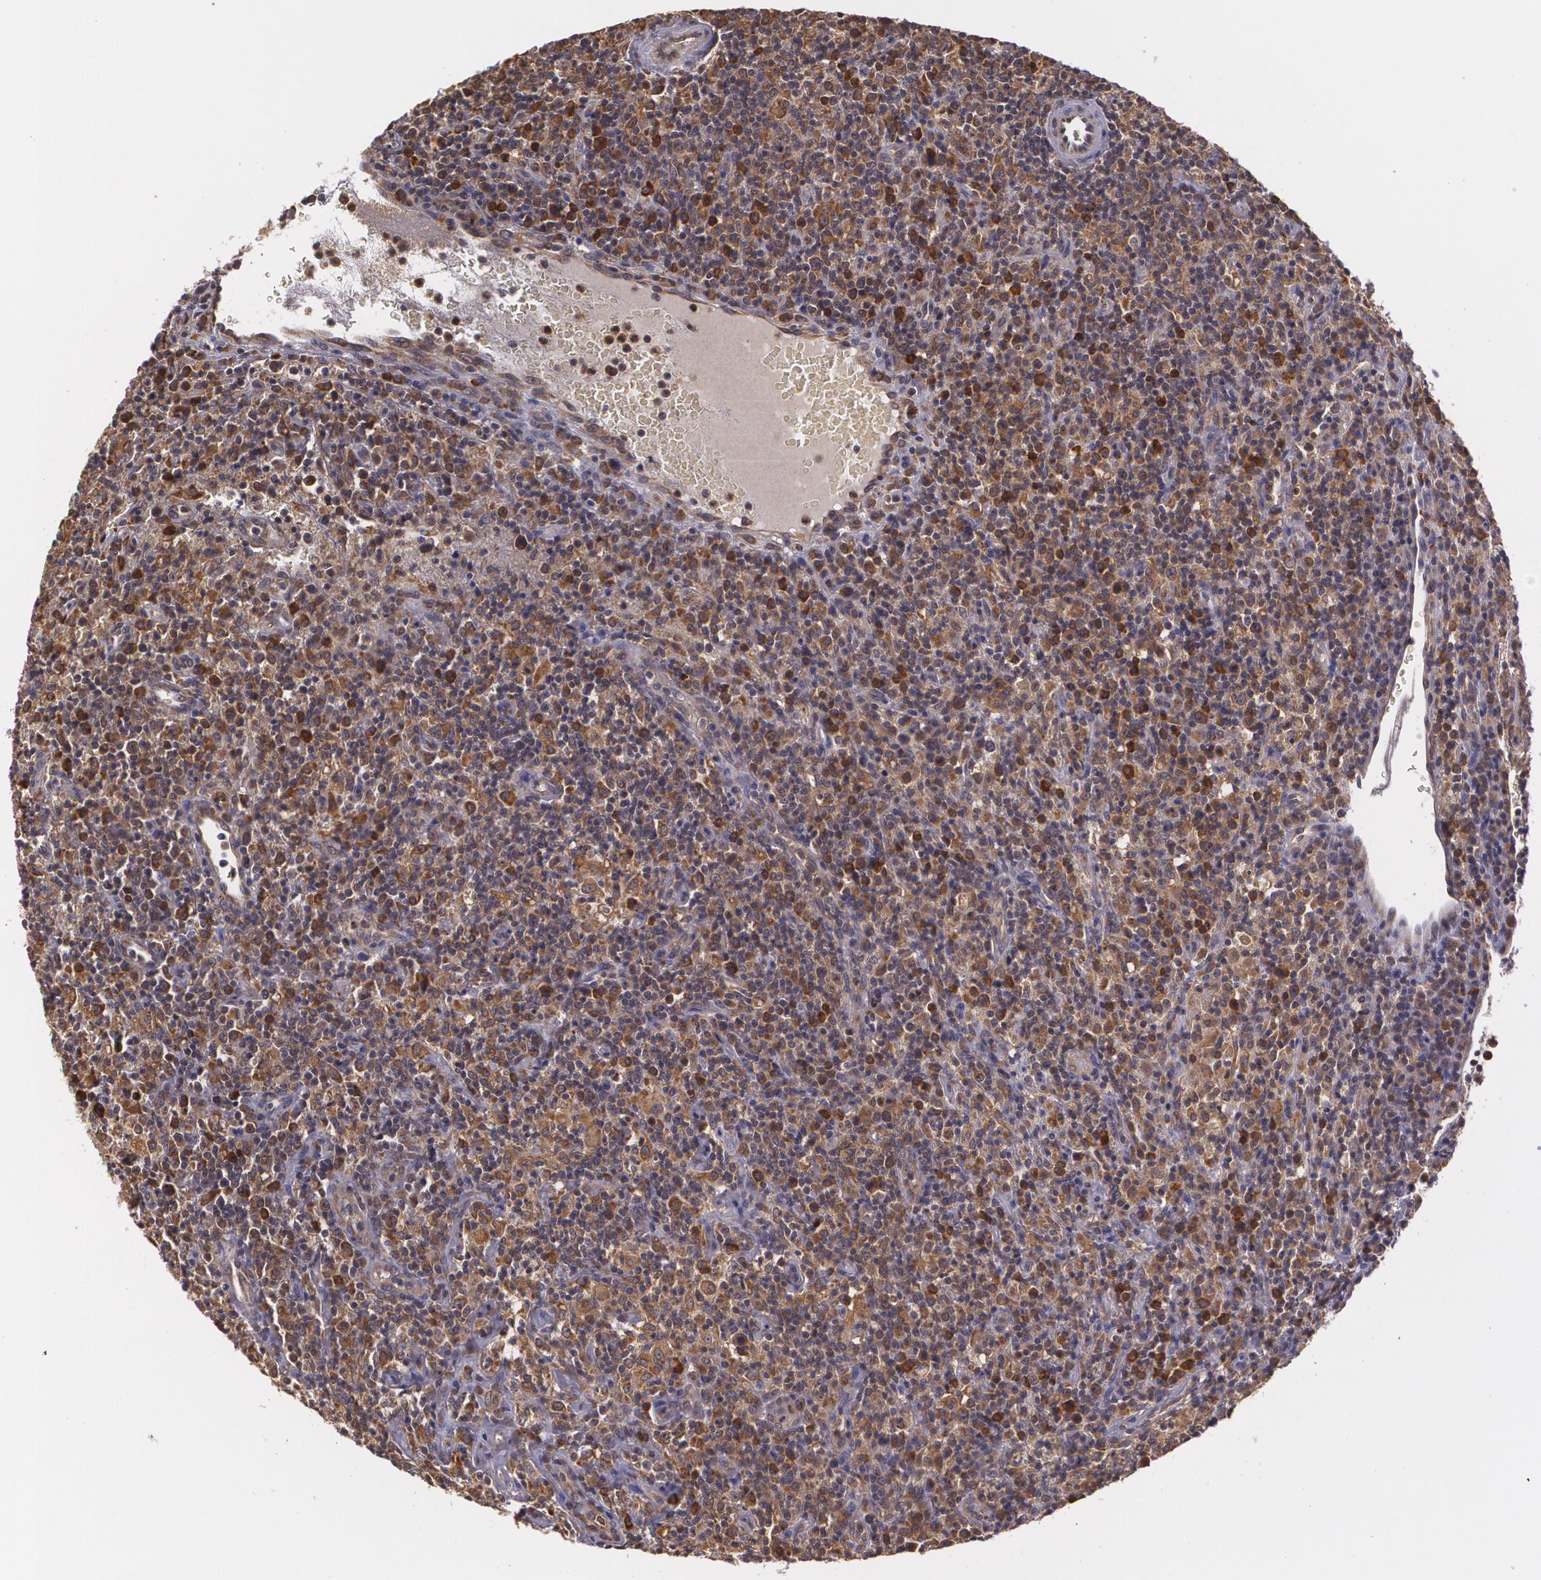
{"staining": {"intensity": "moderate", "quantity": "25%-75%", "location": "cytoplasmic/membranous"}, "tissue": "lymphoma", "cell_type": "Tumor cells", "image_type": "cancer", "snomed": [{"axis": "morphology", "description": "Hodgkin's disease, NOS"}, {"axis": "topography", "description": "Lymph node"}], "caption": "Brown immunohistochemical staining in human lymphoma exhibits moderate cytoplasmic/membranous staining in about 25%-75% of tumor cells.", "gene": "CCL17", "patient": {"sex": "male", "age": 65}}